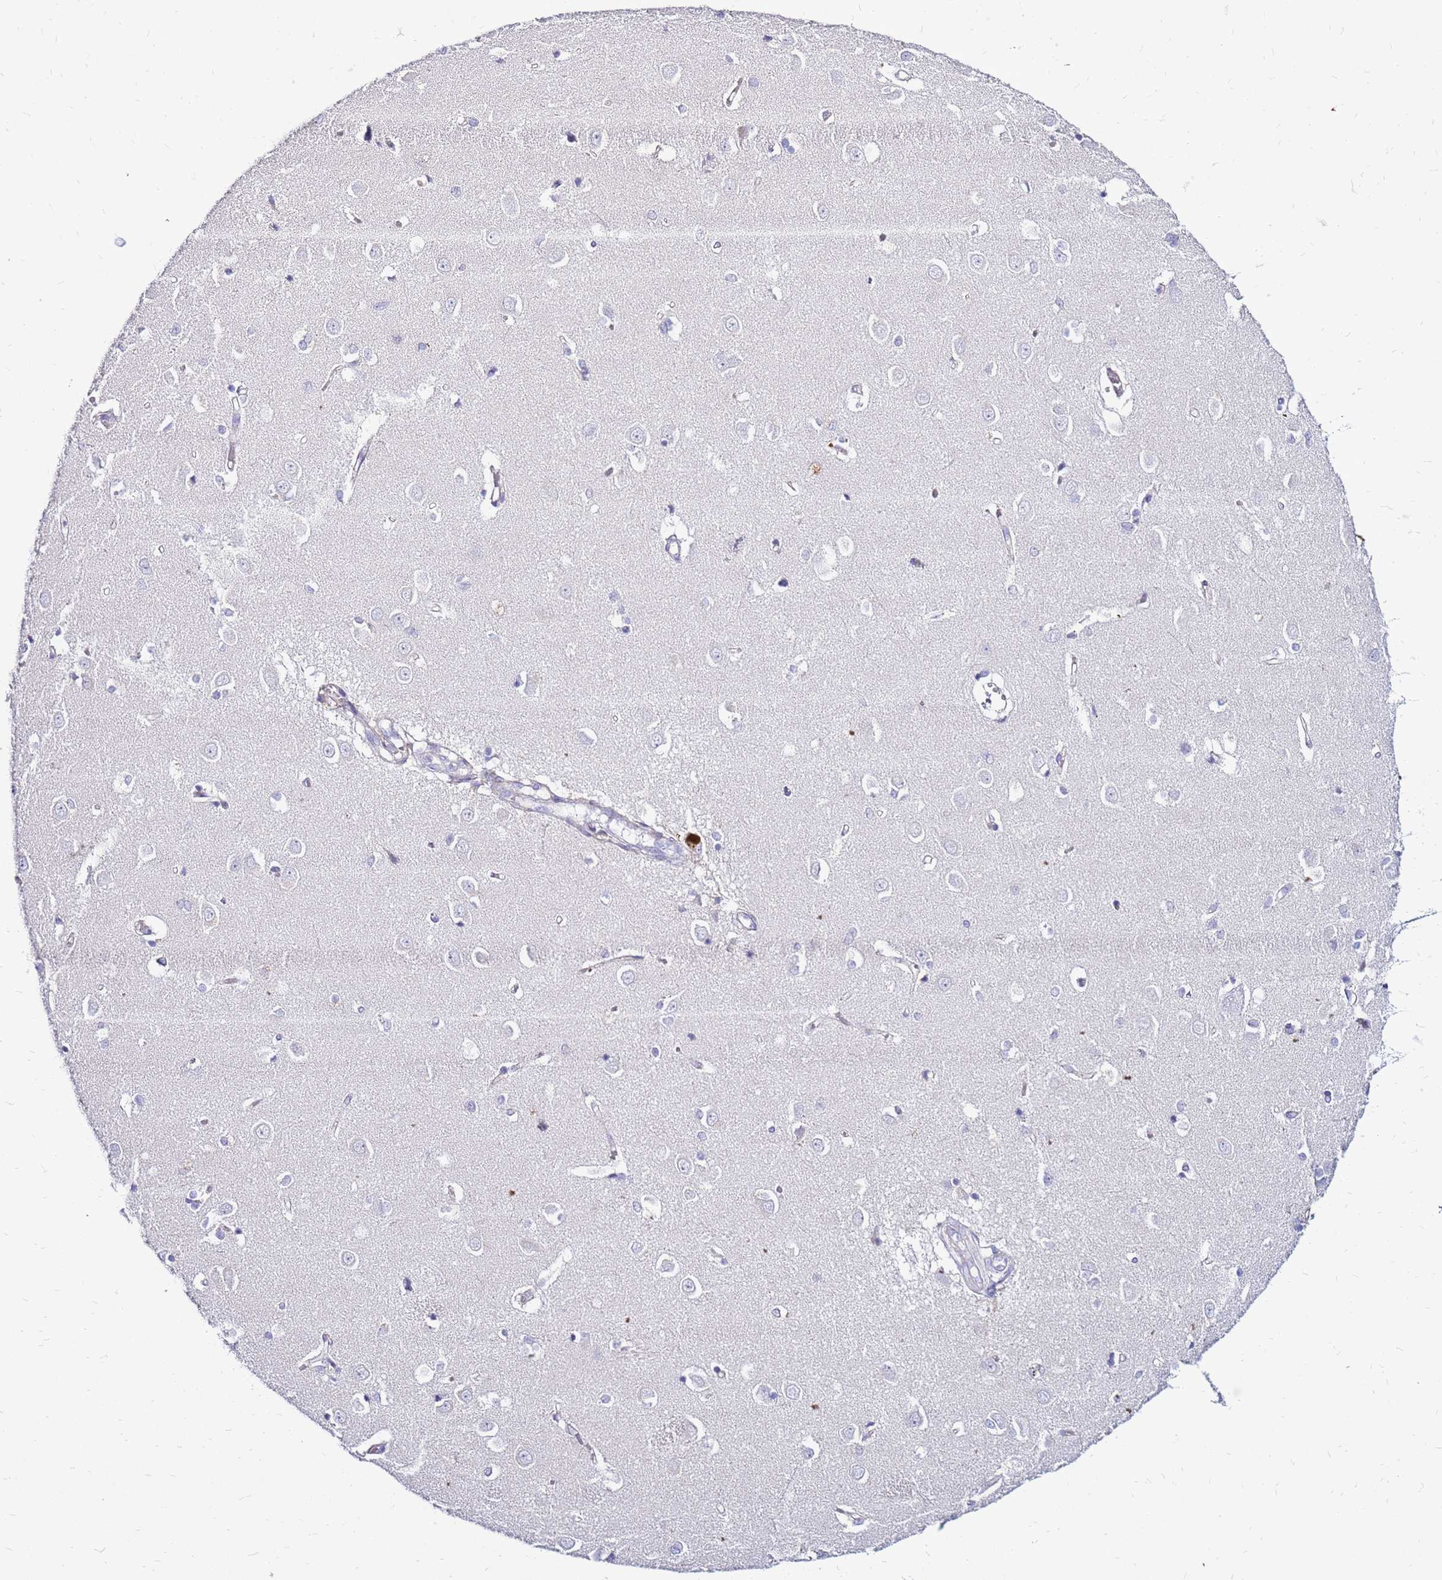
{"staining": {"intensity": "negative", "quantity": "none", "location": "none"}, "tissue": "caudate", "cell_type": "Glial cells", "image_type": "normal", "snomed": [{"axis": "morphology", "description": "Normal tissue, NOS"}, {"axis": "topography", "description": "Lateral ventricle wall"}], "caption": "The micrograph shows no staining of glial cells in benign caudate.", "gene": "IGF1R", "patient": {"sex": "male", "age": 37}}